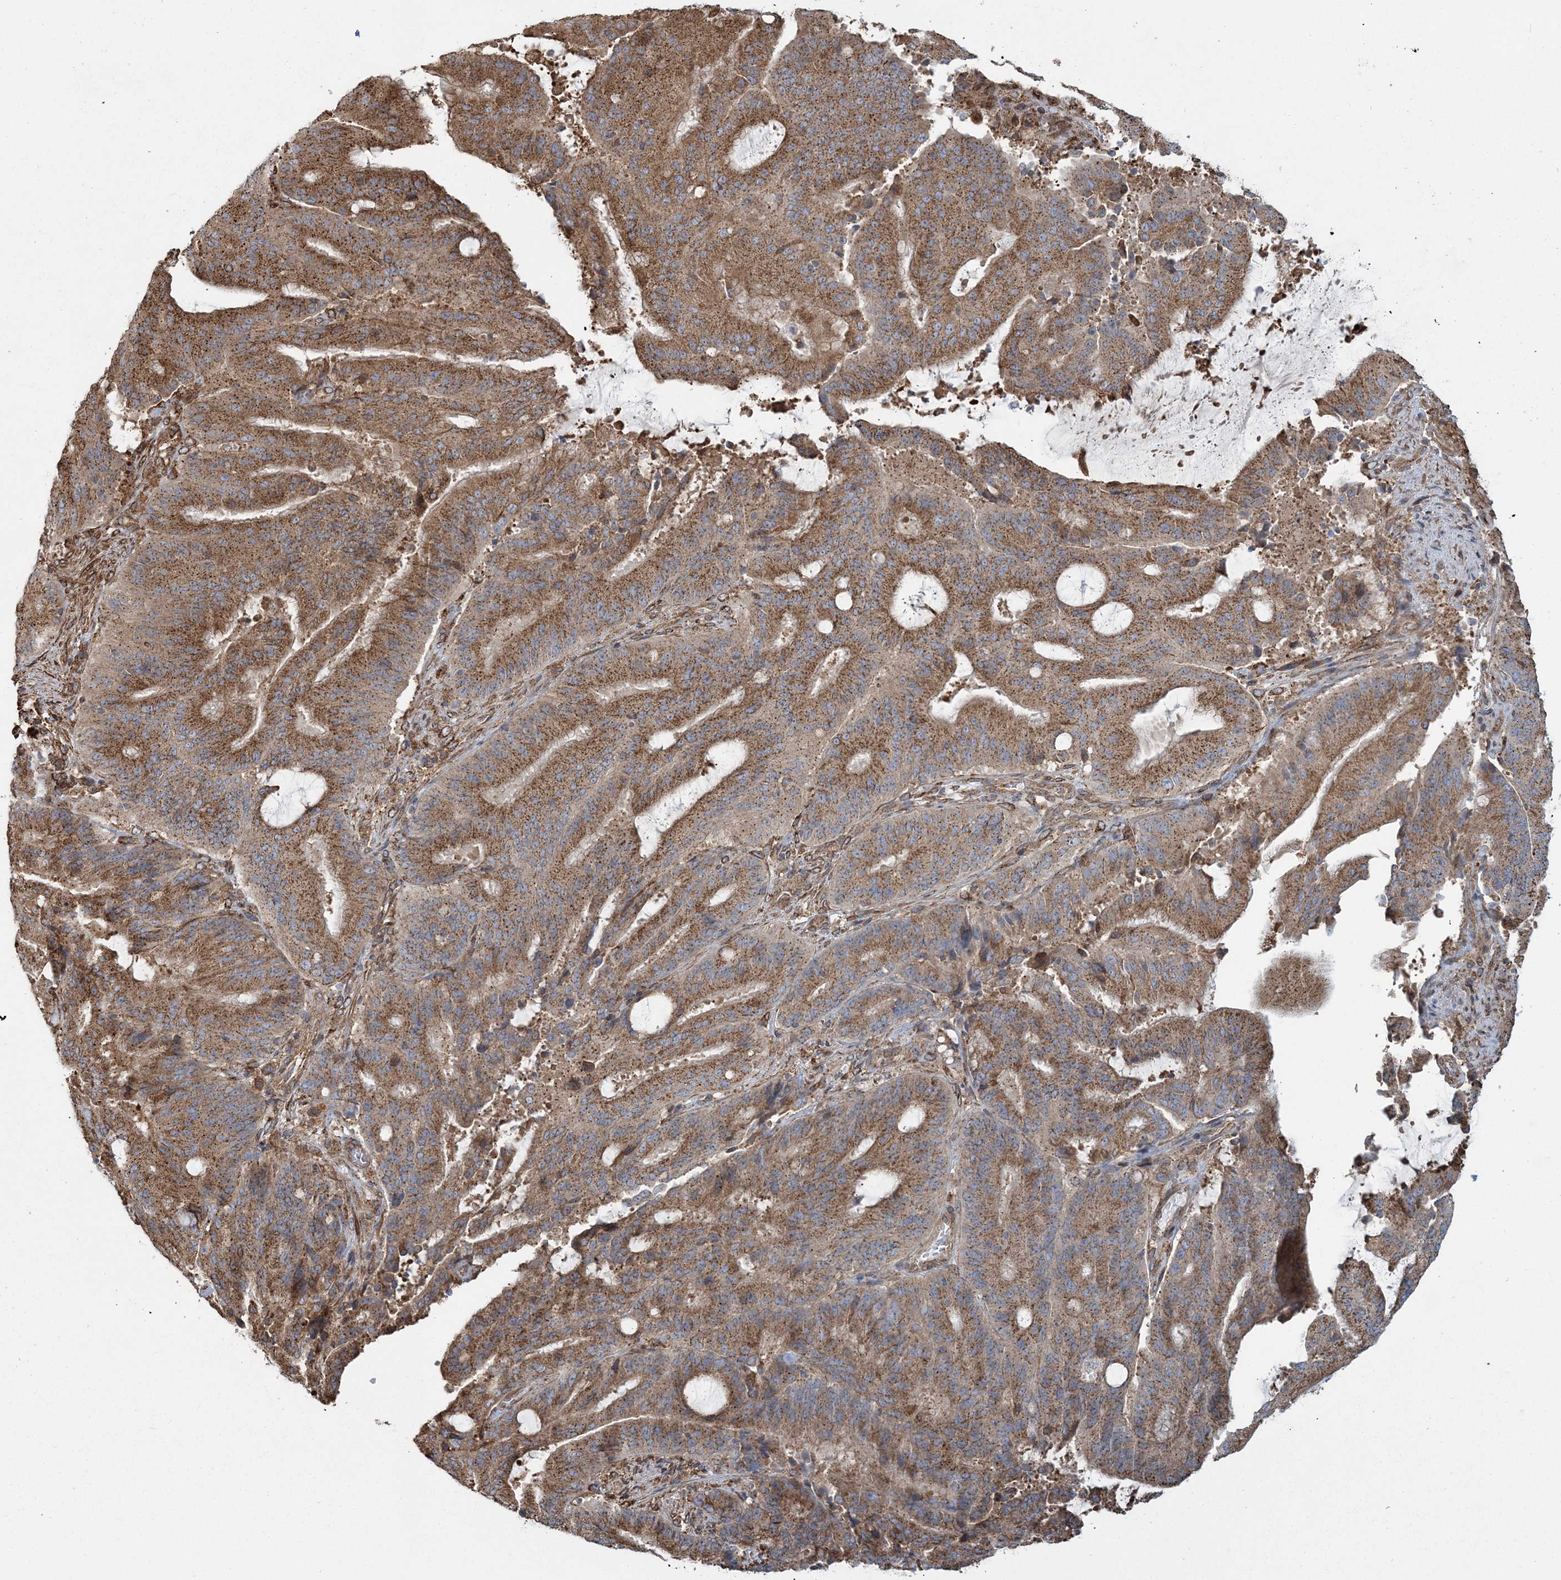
{"staining": {"intensity": "moderate", "quantity": ">75%", "location": "cytoplasmic/membranous"}, "tissue": "liver cancer", "cell_type": "Tumor cells", "image_type": "cancer", "snomed": [{"axis": "morphology", "description": "Normal tissue, NOS"}, {"axis": "morphology", "description": "Cholangiocarcinoma"}, {"axis": "topography", "description": "Liver"}, {"axis": "topography", "description": "Peripheral nerve tissue"}], "caption": "A photomicrograph of human liver cancer (cholangiocarcinoma) stained for a protein displays moderate cytoplasmic/membranous brown staining in tumor cells.", "gene": "TRAF3IP2", "patient": {"sex": "female", "age": 73}}